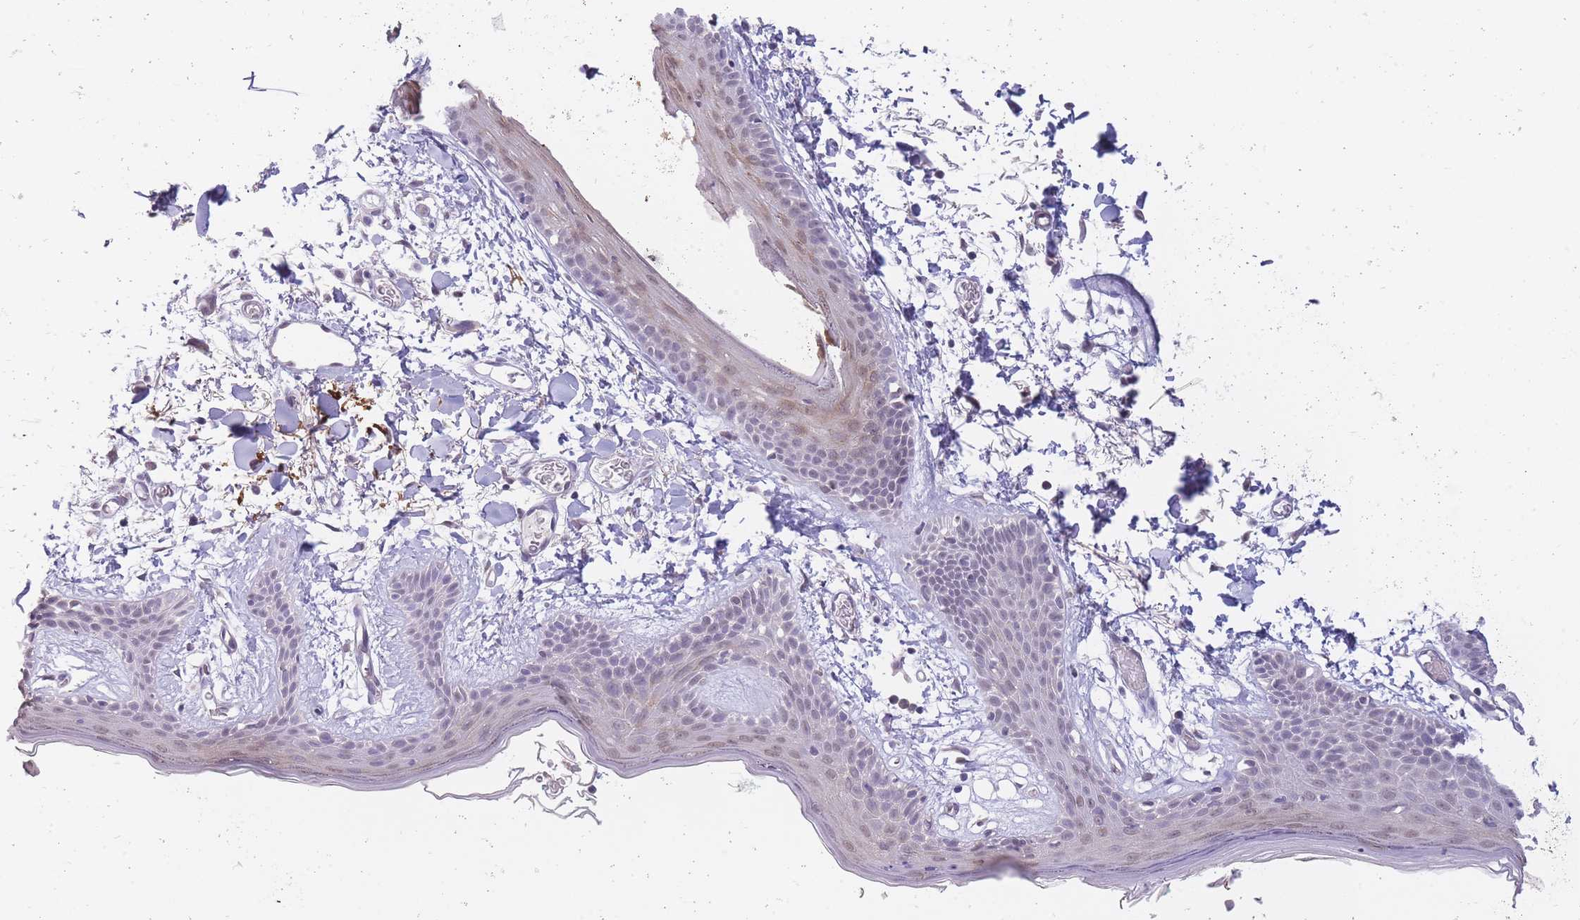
{"staining": {"intensity": "negative", "quantity": "none", "location": "none"}, "tissue": "skin", "cell_type": "Fibroblasts", "image_type": "normal", "snomed": [{"axis": "morphology", "description": "Normal tissue, NOS"}, {"axis": "topography", "description": "Skin"}], "caption": "Fibroblasts show no significant positivity in unremarkable skin.", "gene": "GOLGA6L1", "patient": {"sex": "male", "age": 79}}